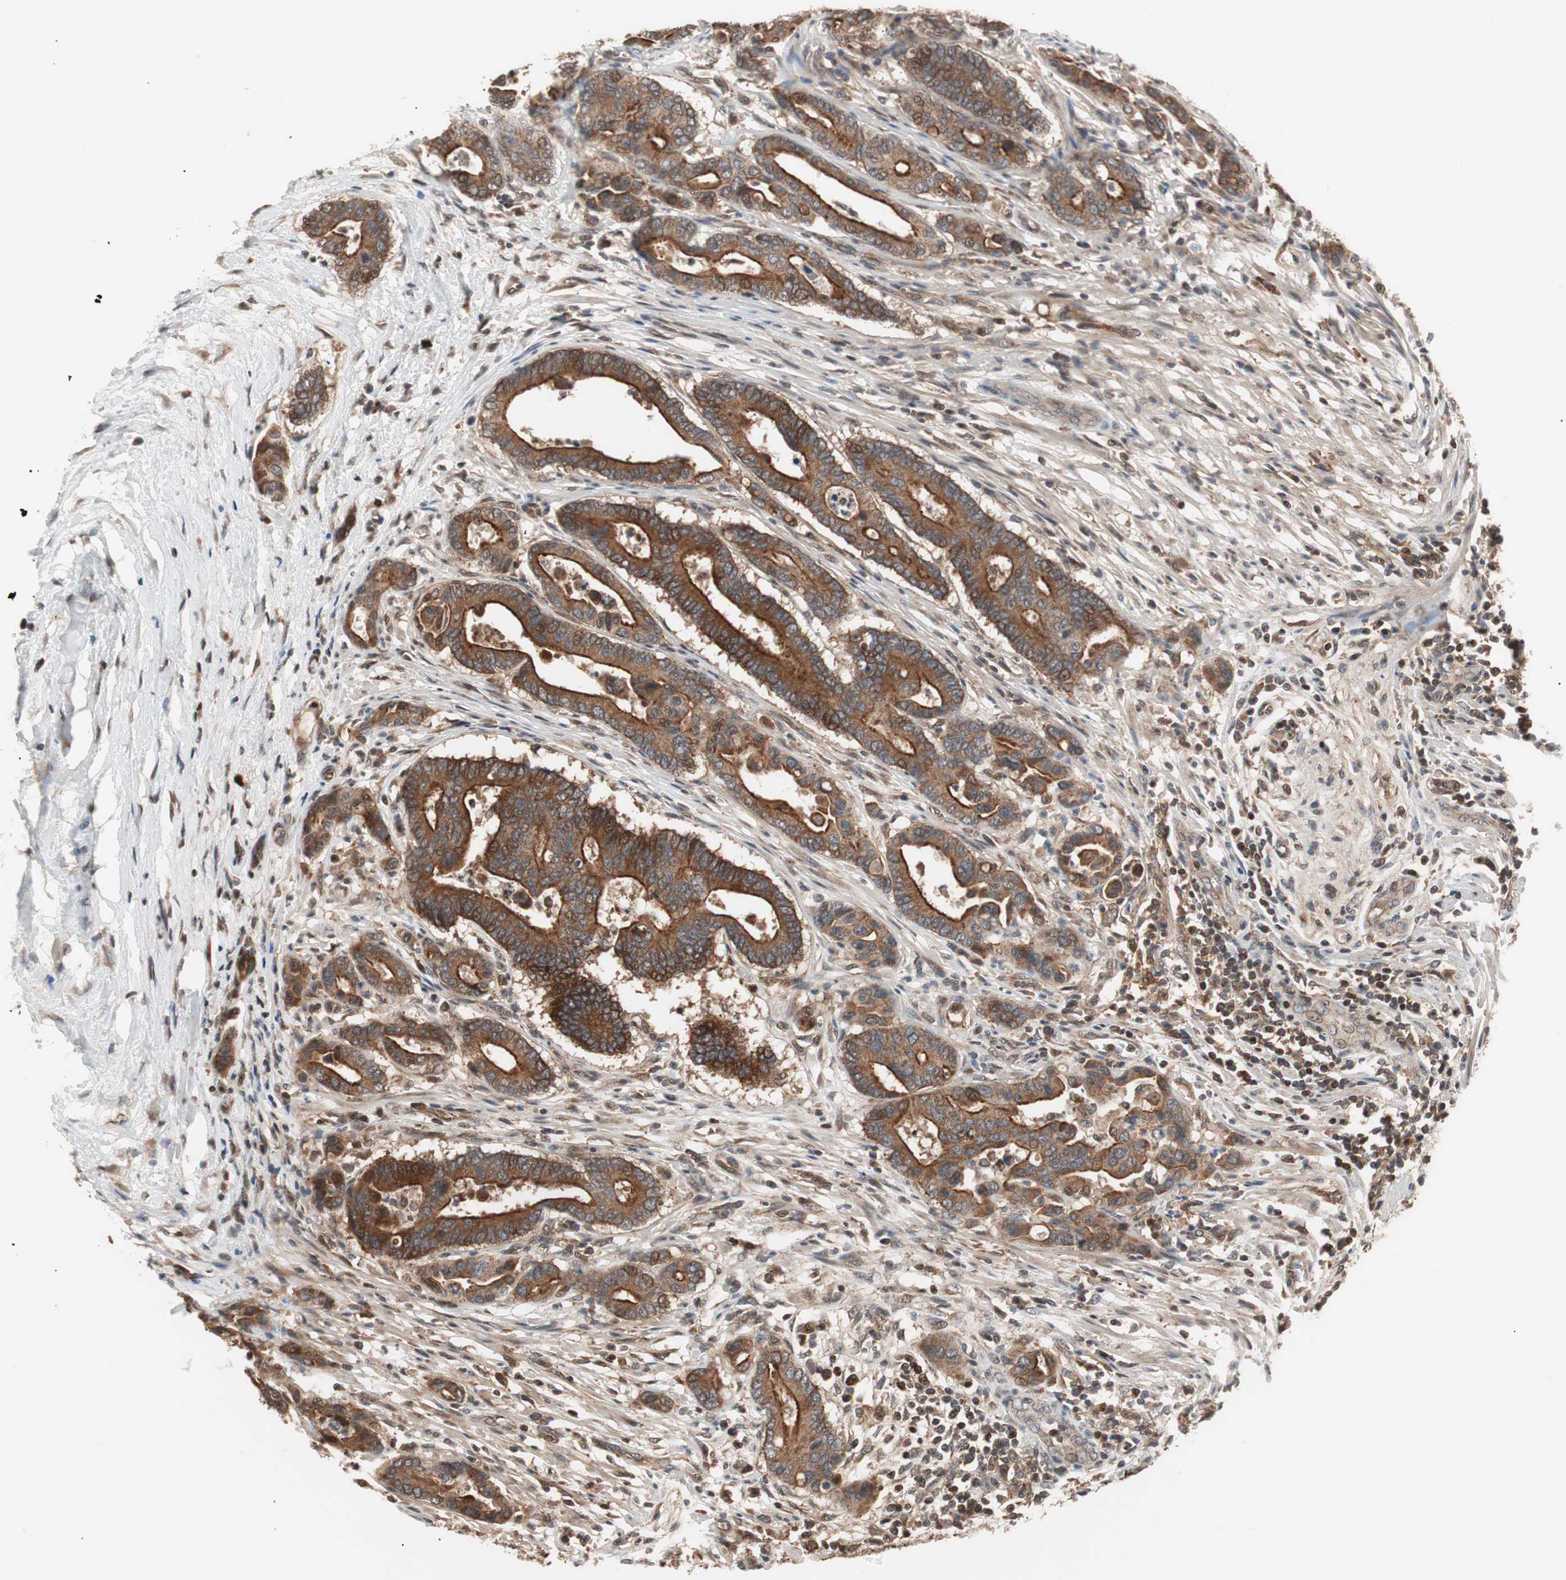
{"staining": {"intensity": "strong", "quantity": ">75%", "location": "cytoplasmic/membranous"}, "tissue": "colorectal cancer", "cell_type": "Tumor cells", "image_type": "cancer", "snomed": [{"axis": "morphology", "description": "Normal tissue, NOS"}, {"axis": "morphology", "description": "Adenocarcinoma, NOS"}, {"axis": "topography", "description": "Colon"}], "caption": "IHC histopathology image of neoplastic tissue: colorectal cancer stained using IHC exhibits high levels of strong protein expression localized specifically in the cytoplasmic/membranous of tumor cells, appearing as a cytoplasmic/membranous brown color.", "gene": "NF2", "patient": {"sex": "male", "age": 82}}